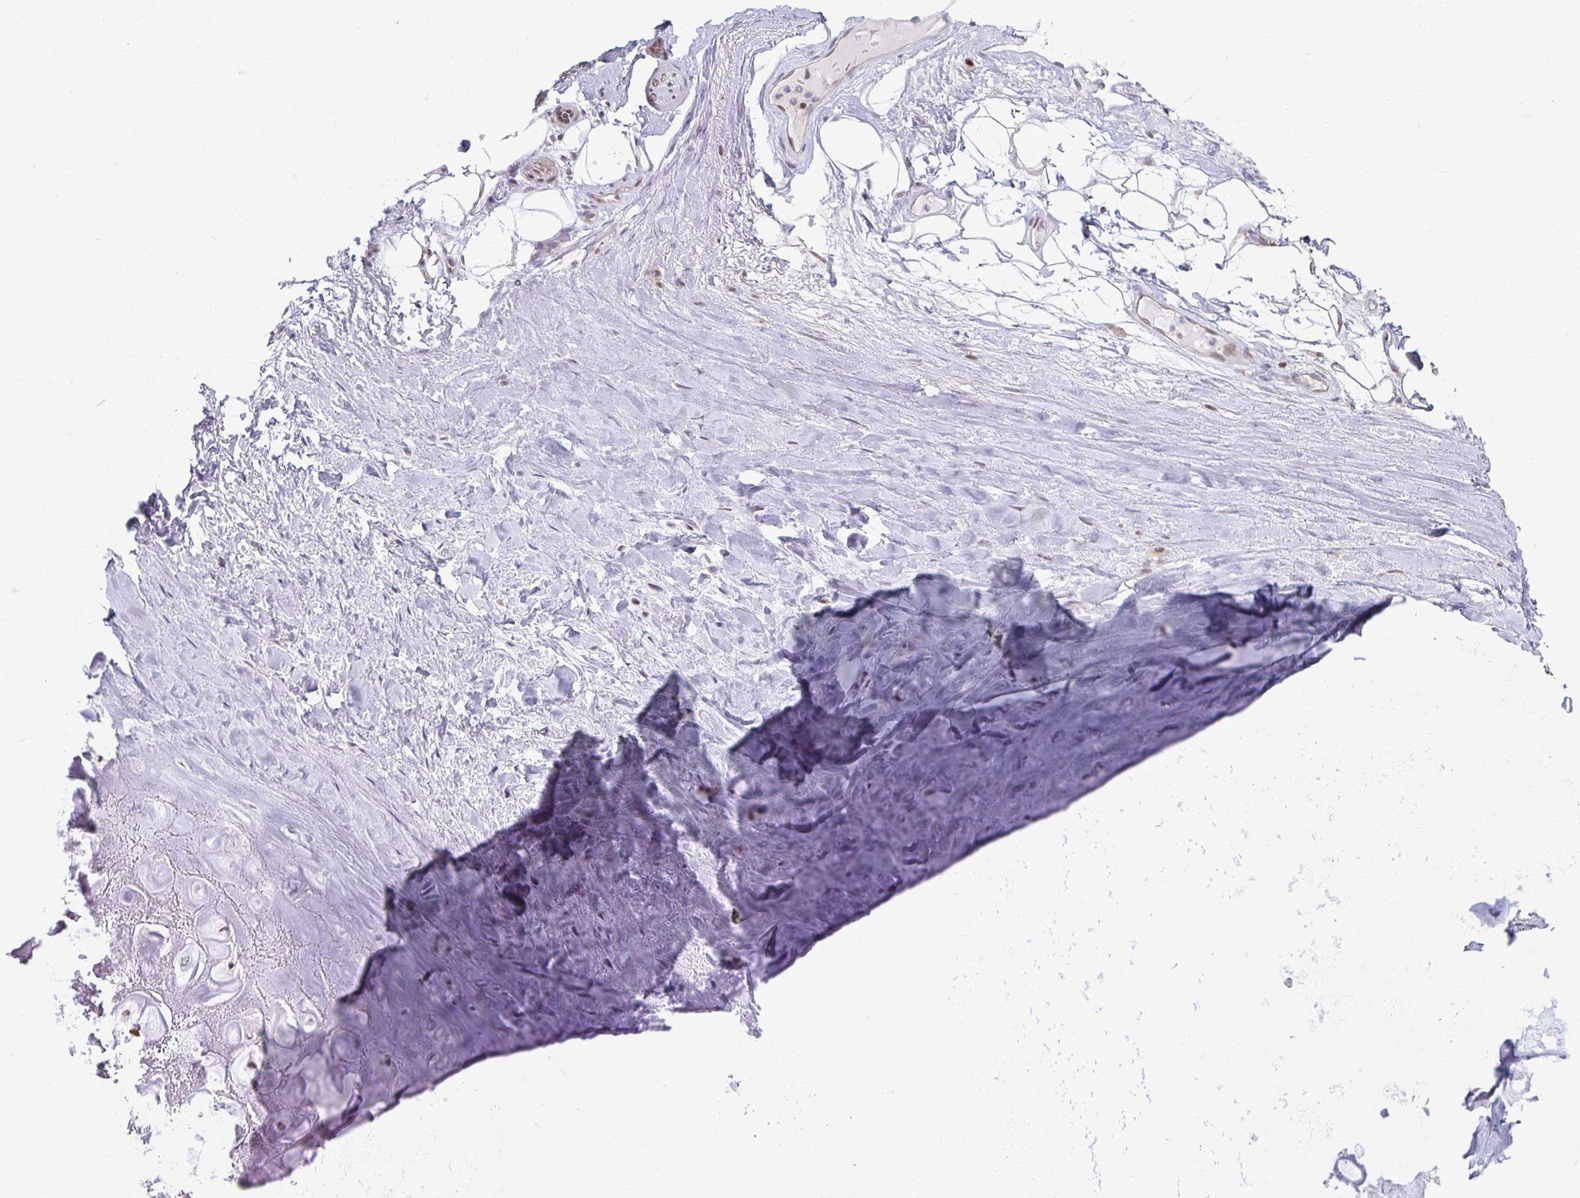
{"staining": {"intensity": "negative", "quantity": "none", "location": "none"}, "tissue": "adipose tissue", "cell_type": "Adipocytes", "image_type": "normal", "snomed": [{"axis": "morphology", "description": "Normal tissue, NOS"}, {"axis": "topography", "description": "Lymph node"}, {"axis": "topography", "description": "Cartilage tissue"}, {"axis": "topography", "description": "Nasopharynx"}], "caption": "This is an immunohistochemistry (IHC) micrograph of unremarkable adipose tissue. There is no staining in adipocytes.", "gene": "HCFC1R1", "patient": {"sex": "male", "age": 63}}